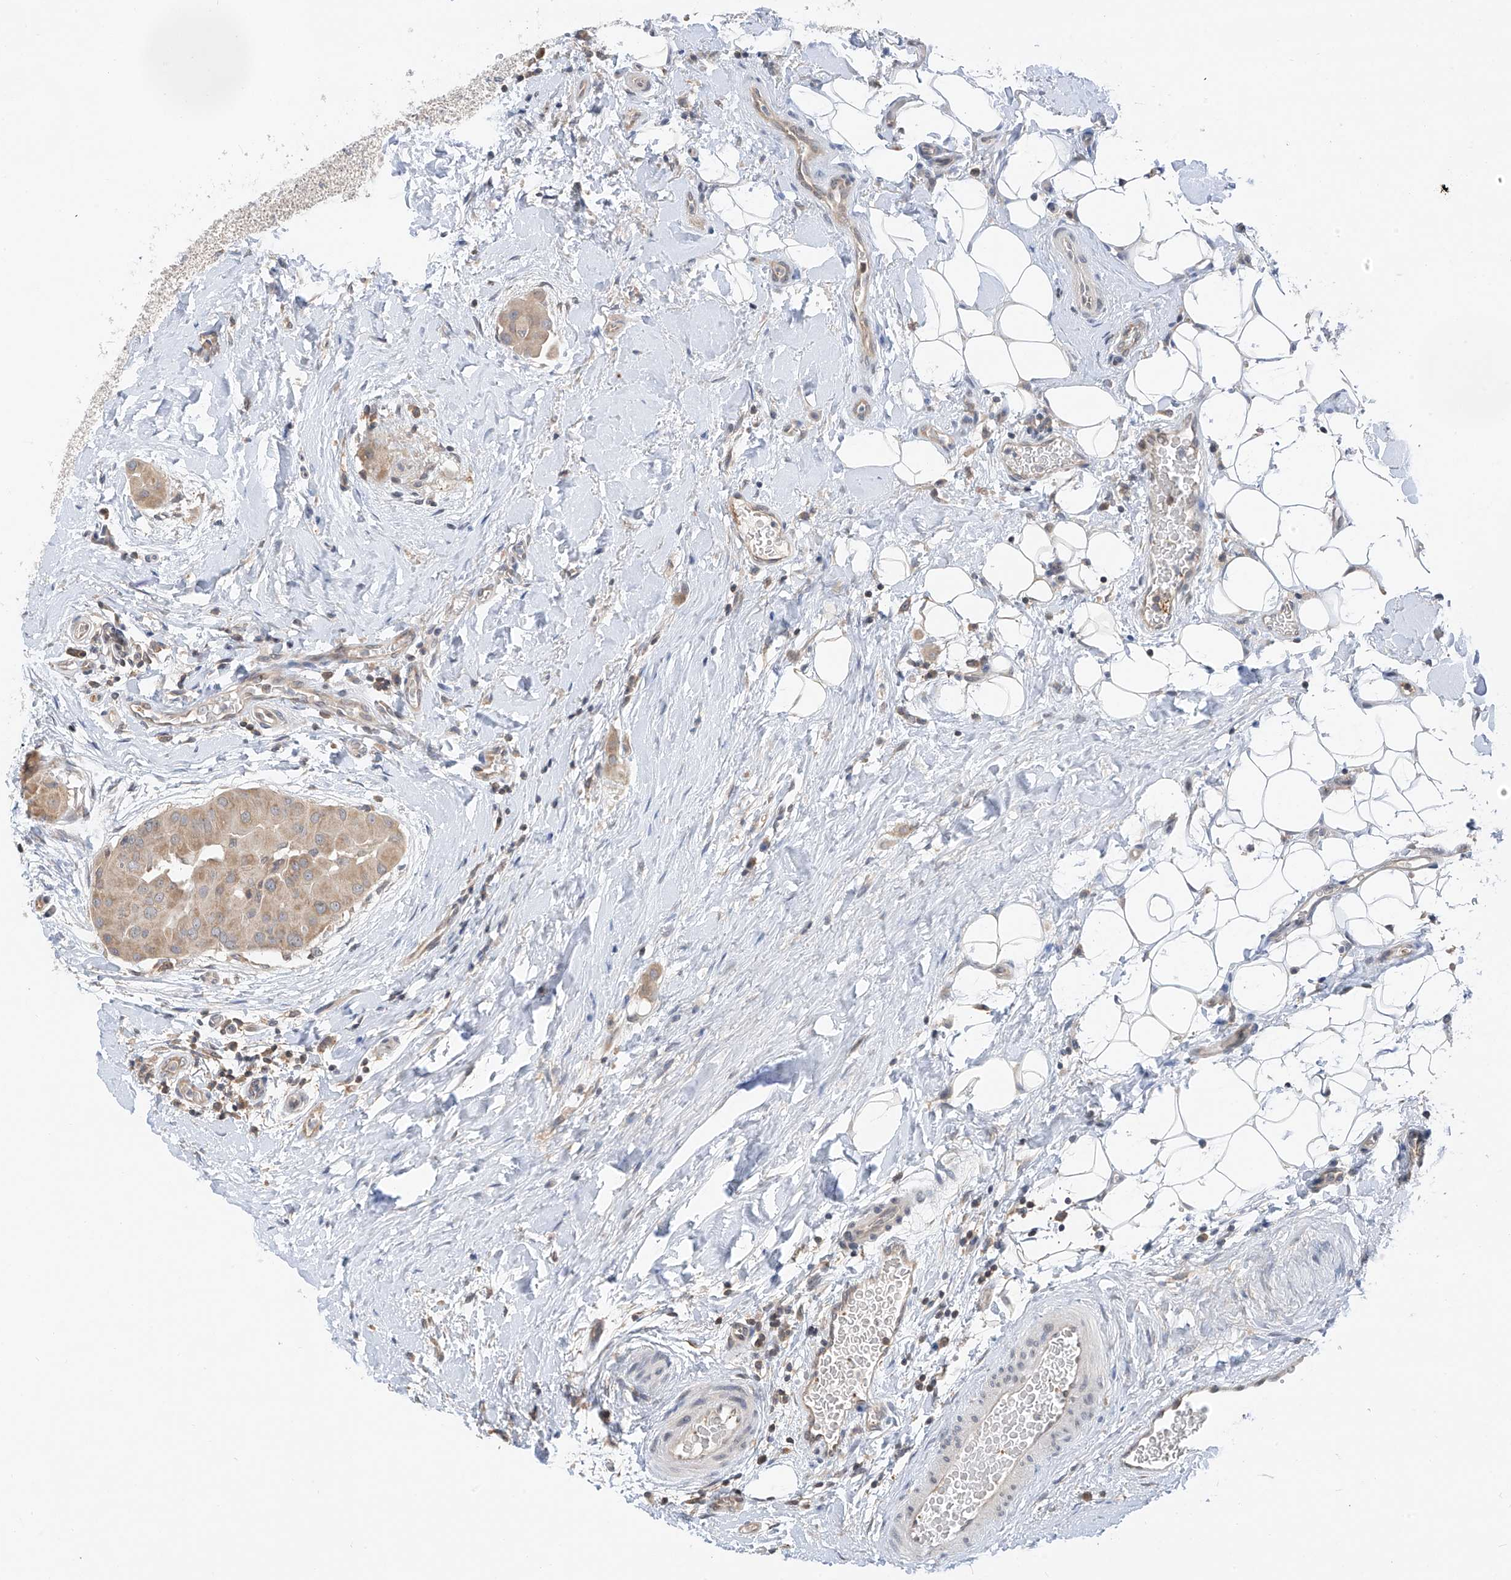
{"staining": {"intensity": "moderate", "quantity": ">75%", "location": "cytoplasmic/membranous"}, "tissue": "thyroid cancer", "cell_type": "Tumor cells", "image_type": "cancer", "snomed": [{"axis": "morphology", "description": "Papillary adenocarcinoma, NOS"}, {"axis": "topography", "description": "Thyroid gland"}], "caption": "Immunohistochemistry of human papillary adenocarcinoma (thyroid) exhibits medium levels of moderate cytoplasmic/membranous positivity in about >75% of tumor cells. The staining was performed using DAB (3,3'-diaminobenzidine) to visualize the protein expression in brown, while the nuclei were stained in blue with hematoxylin (Magnification: 20x).", "gene": "PPA2", "patient": {"sex": "male", "age": 33}}